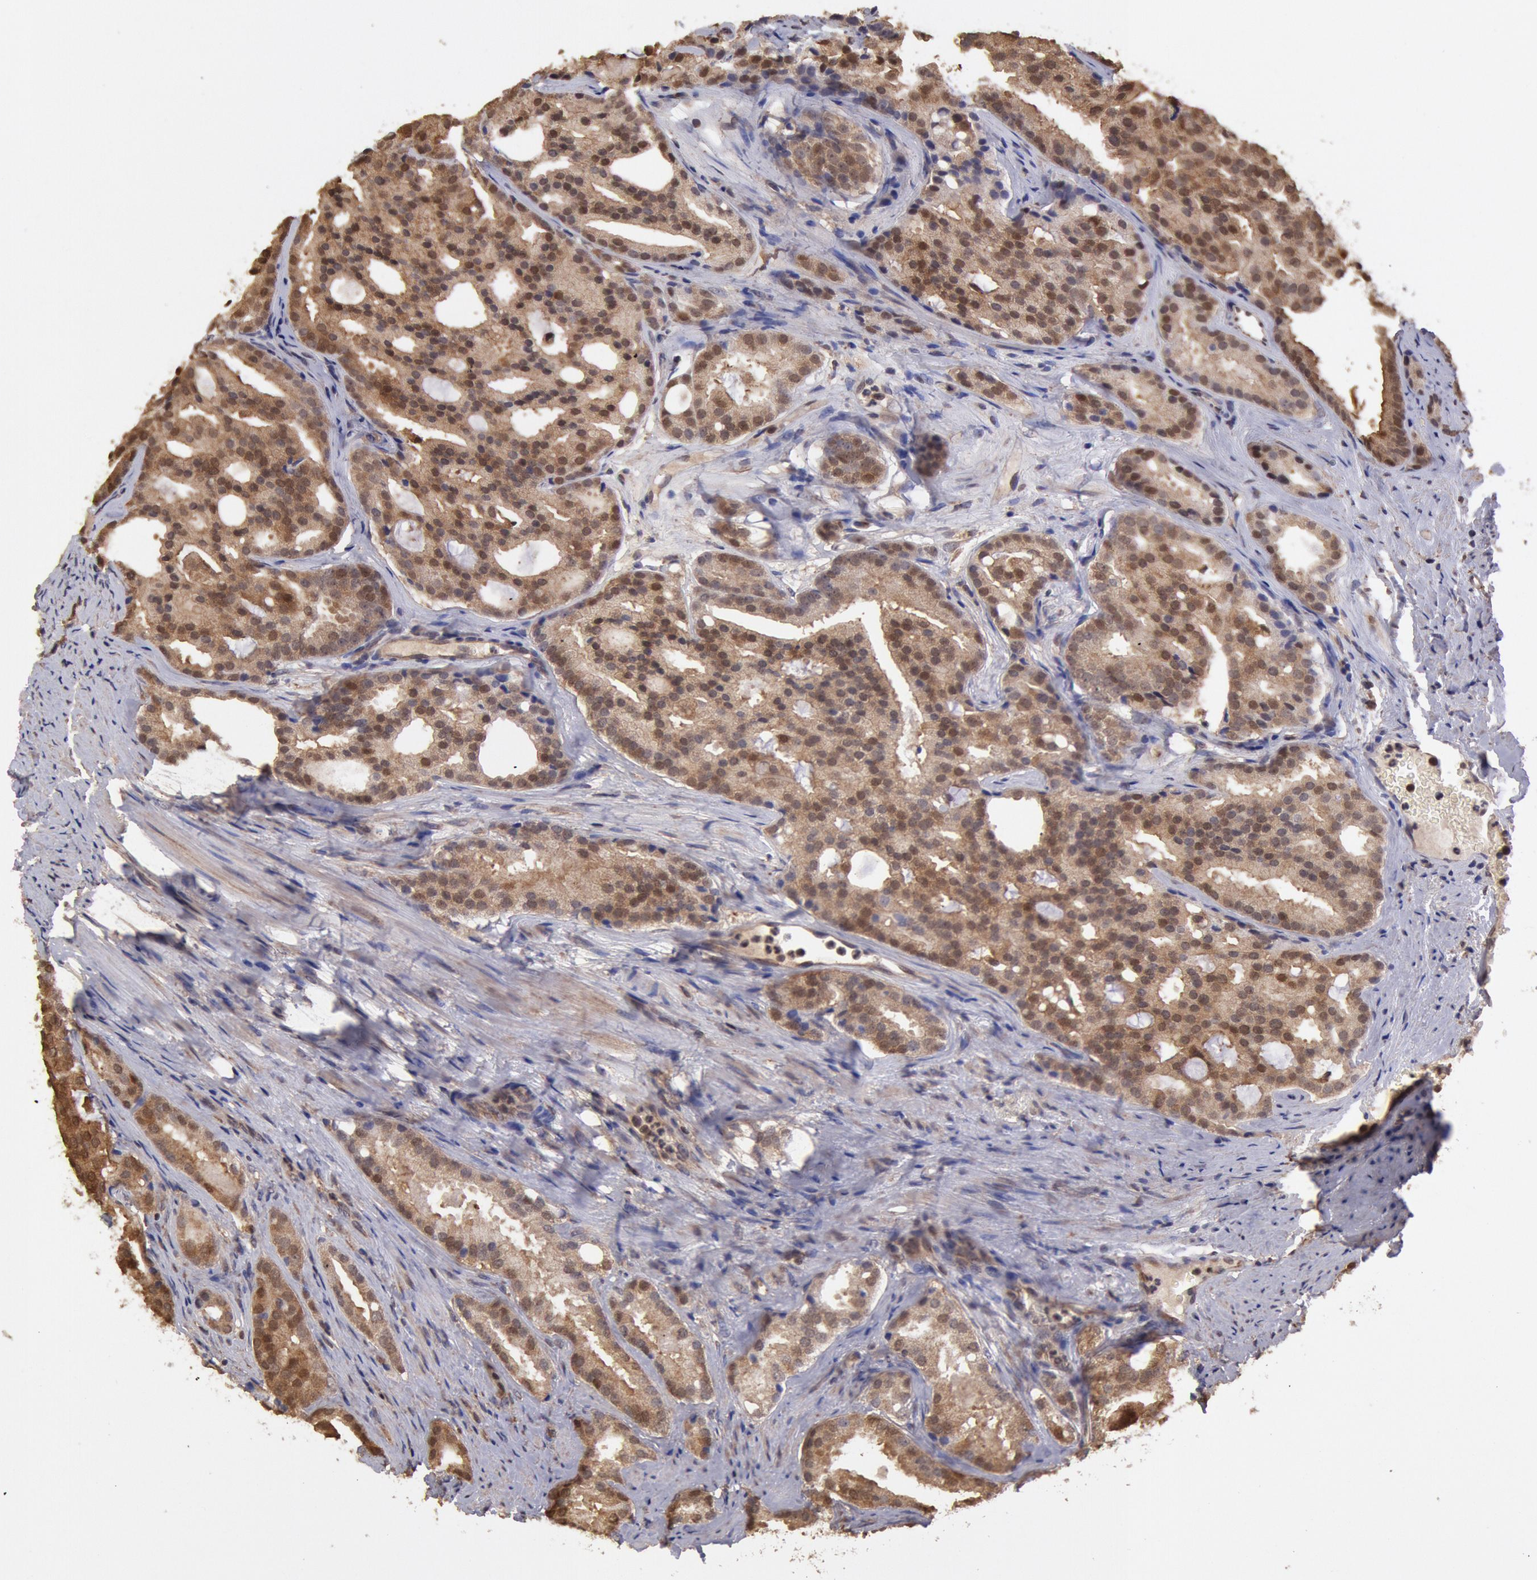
{"staining": {"intensity": "strong", "quantity": ">75%", "location": "cytoplasmic/membranous,nuclear"}, "tissue": "prostate cancer", "cell_type": "Tumor cells", "image_type": "cancer", "snomed": [{"axis": "morphology", "description": "Adenocarcinoma, High grade"}, {"axis": "topography", "description": "Prostate"}], "caption": "Human prostate cancer (adenocarcinoma (high-grade)) stained with a brown dye exhibits strong cytoplasmic/membranous and nuclear positive expression in approximately >75% of tumor cells.", "gene": "COMT", "patient": {"sex": "male", "age": 64}}